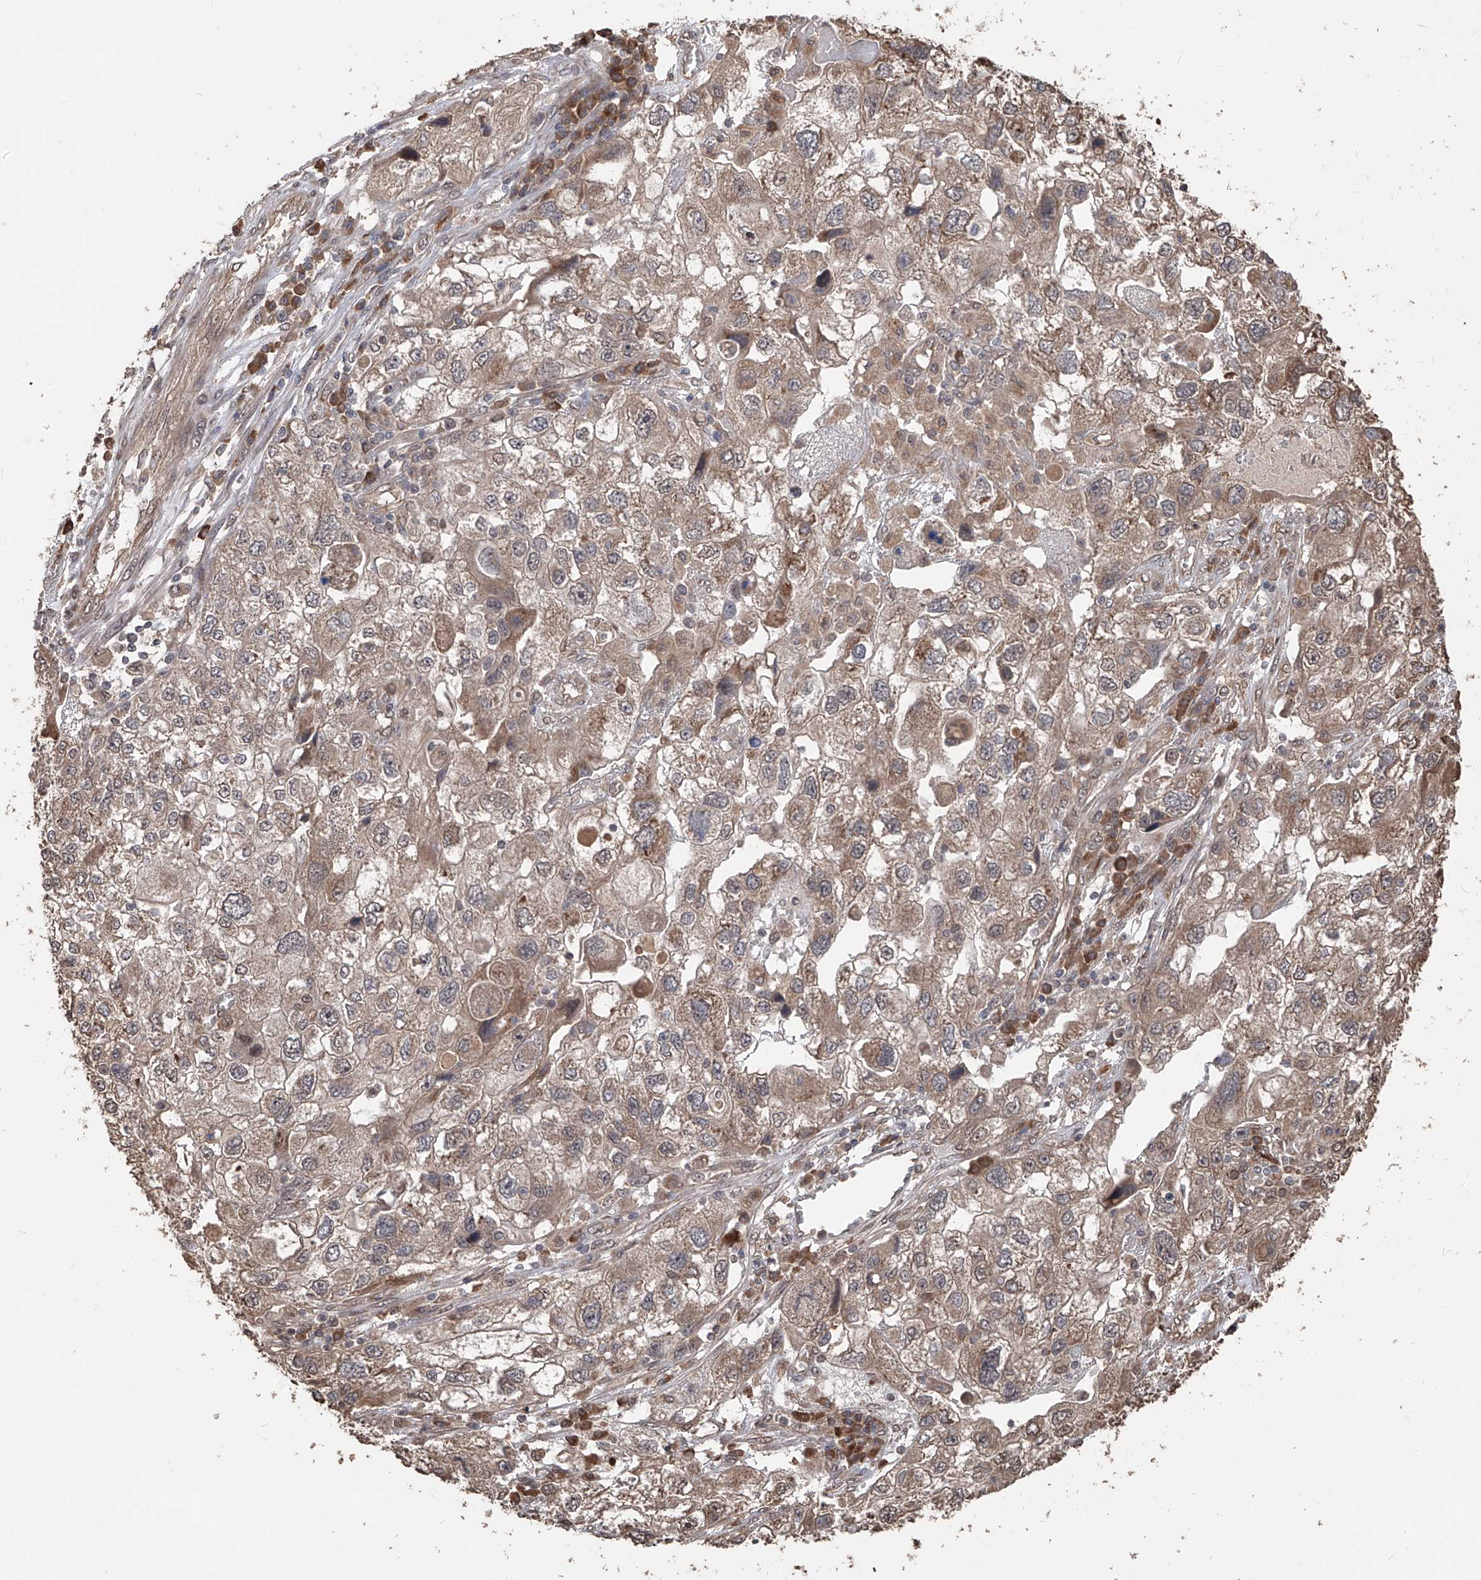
{"staining": {"intensity": "moderate", "quantity": "25%-75%", "location": "cytoplasmic/membranous,nuclear"}, "tissue": "endometrial cancer", "cell_type": "Tumor cells", "image_type": "cancer", "snomed": [{"axis": "morphology", "description": "Adenocarcinoma, NOS"}, {"axis": "topography", "description": "Endometrium"}], "caption": "An IHC histopathology image of tumor tissue is shown. Protein staining in brown highlights moderate cytoplasmic/membranous and nuclear positivity in adenocarcinoma (endometrial) within tumor cells.", "gene": "FAM135A", "patient": {"sex": "female", "age": 49}}